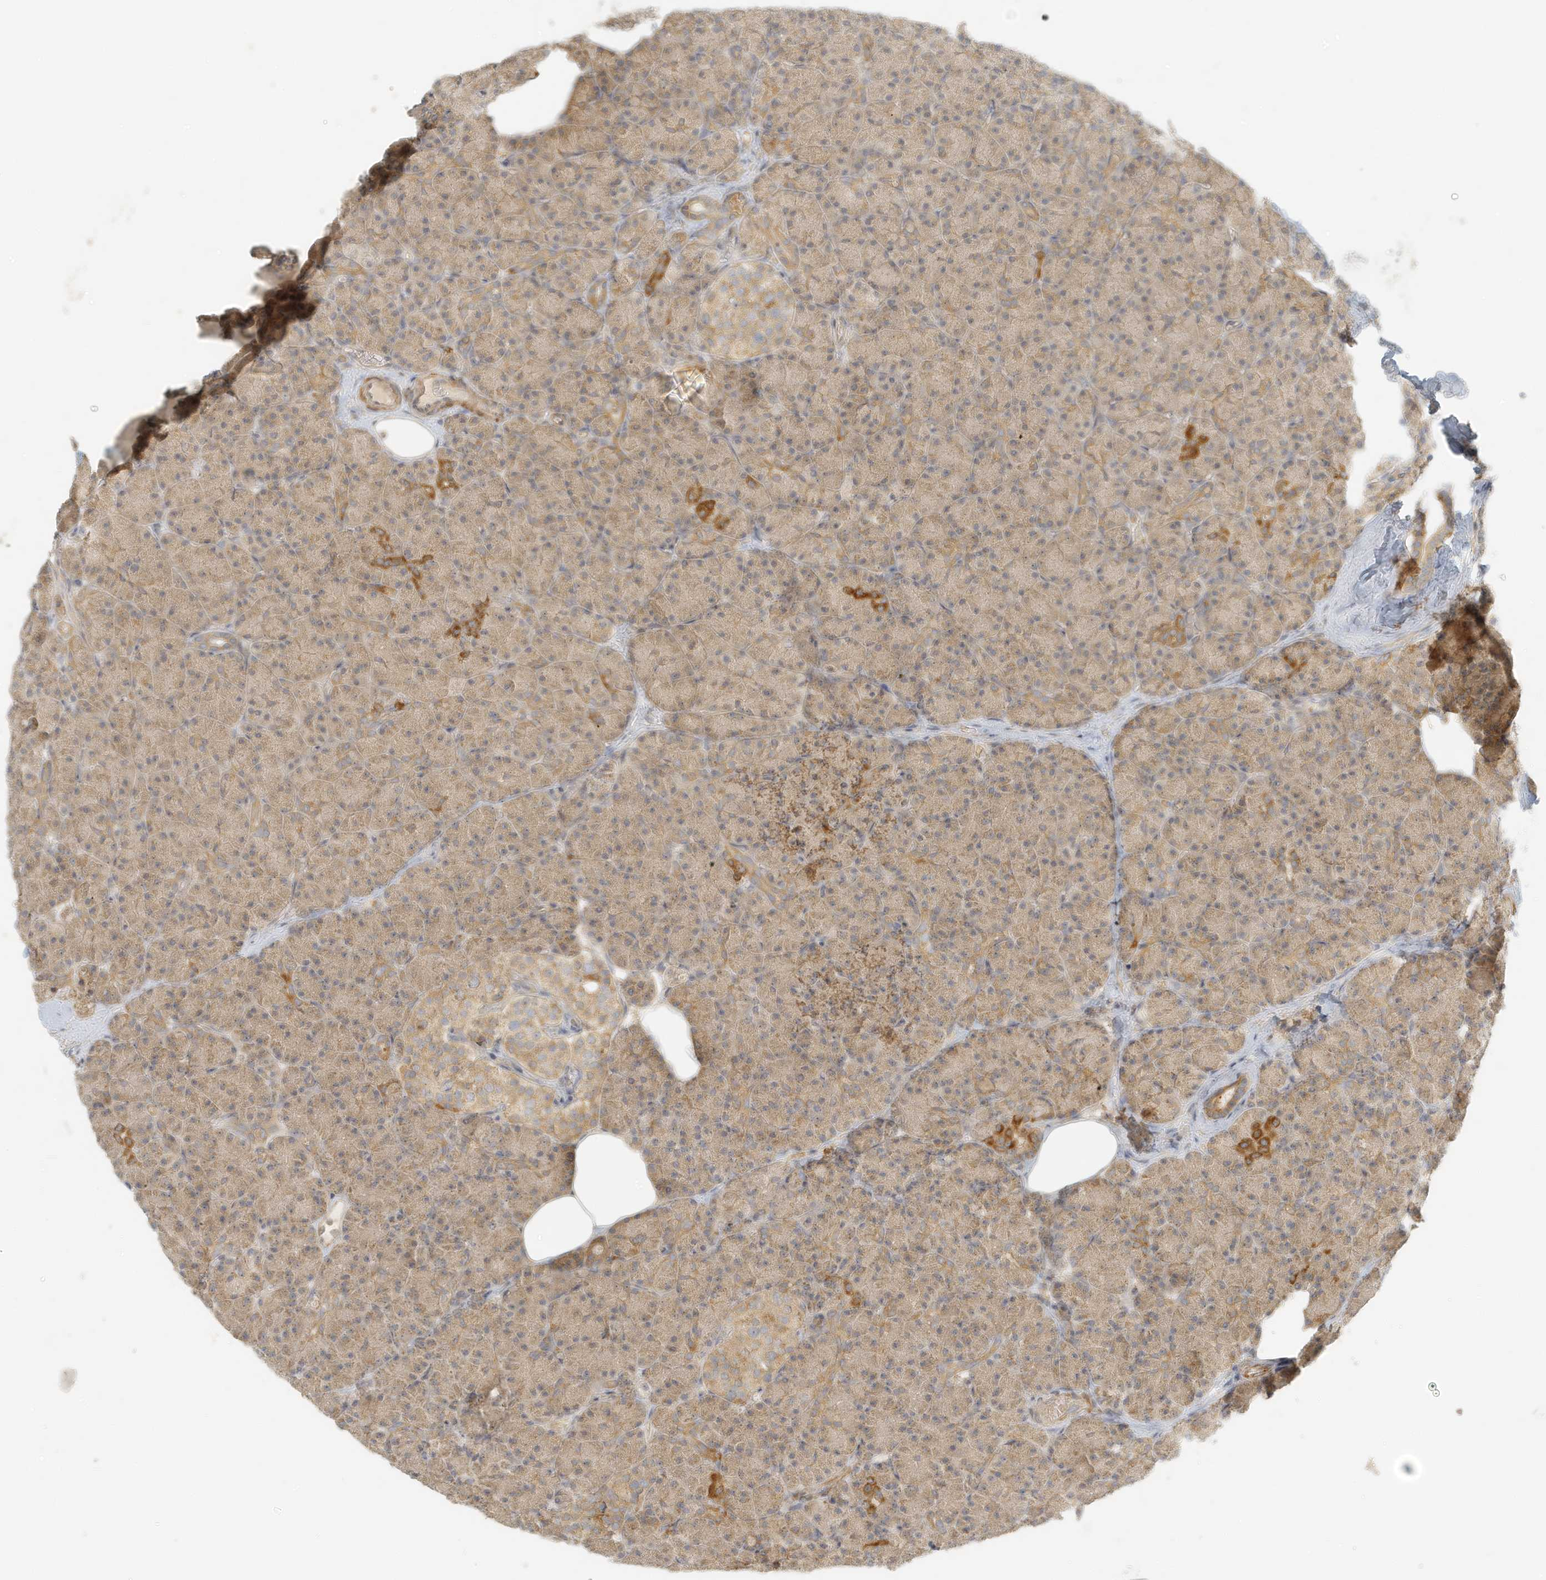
{"staining": {"intensity": "moderate", "quantity": ">75%", "location": "cytoplasmic/membranous"}, "tissue": "pancreas", "cell_type": "Exocrine glandular cells", "image_type": "normal", "snomed": [{"axis": "morphology", "description": "Normal tissue, NOS"}, {"axis": "topography", "description": "Pancreas"}], "caption": "Pancreas was stained to show a protein in brown. There is medium levels of moderate cytoplasmic/membranous expression in approximately >75% of exocrine glandular cells. (Stains: DAB in brown, nuclei in blue, Microscopy: brightfield microscopy at high magnification).", "gene": "MCOLN1", "patient": {"sex": "female", "age": 43}}